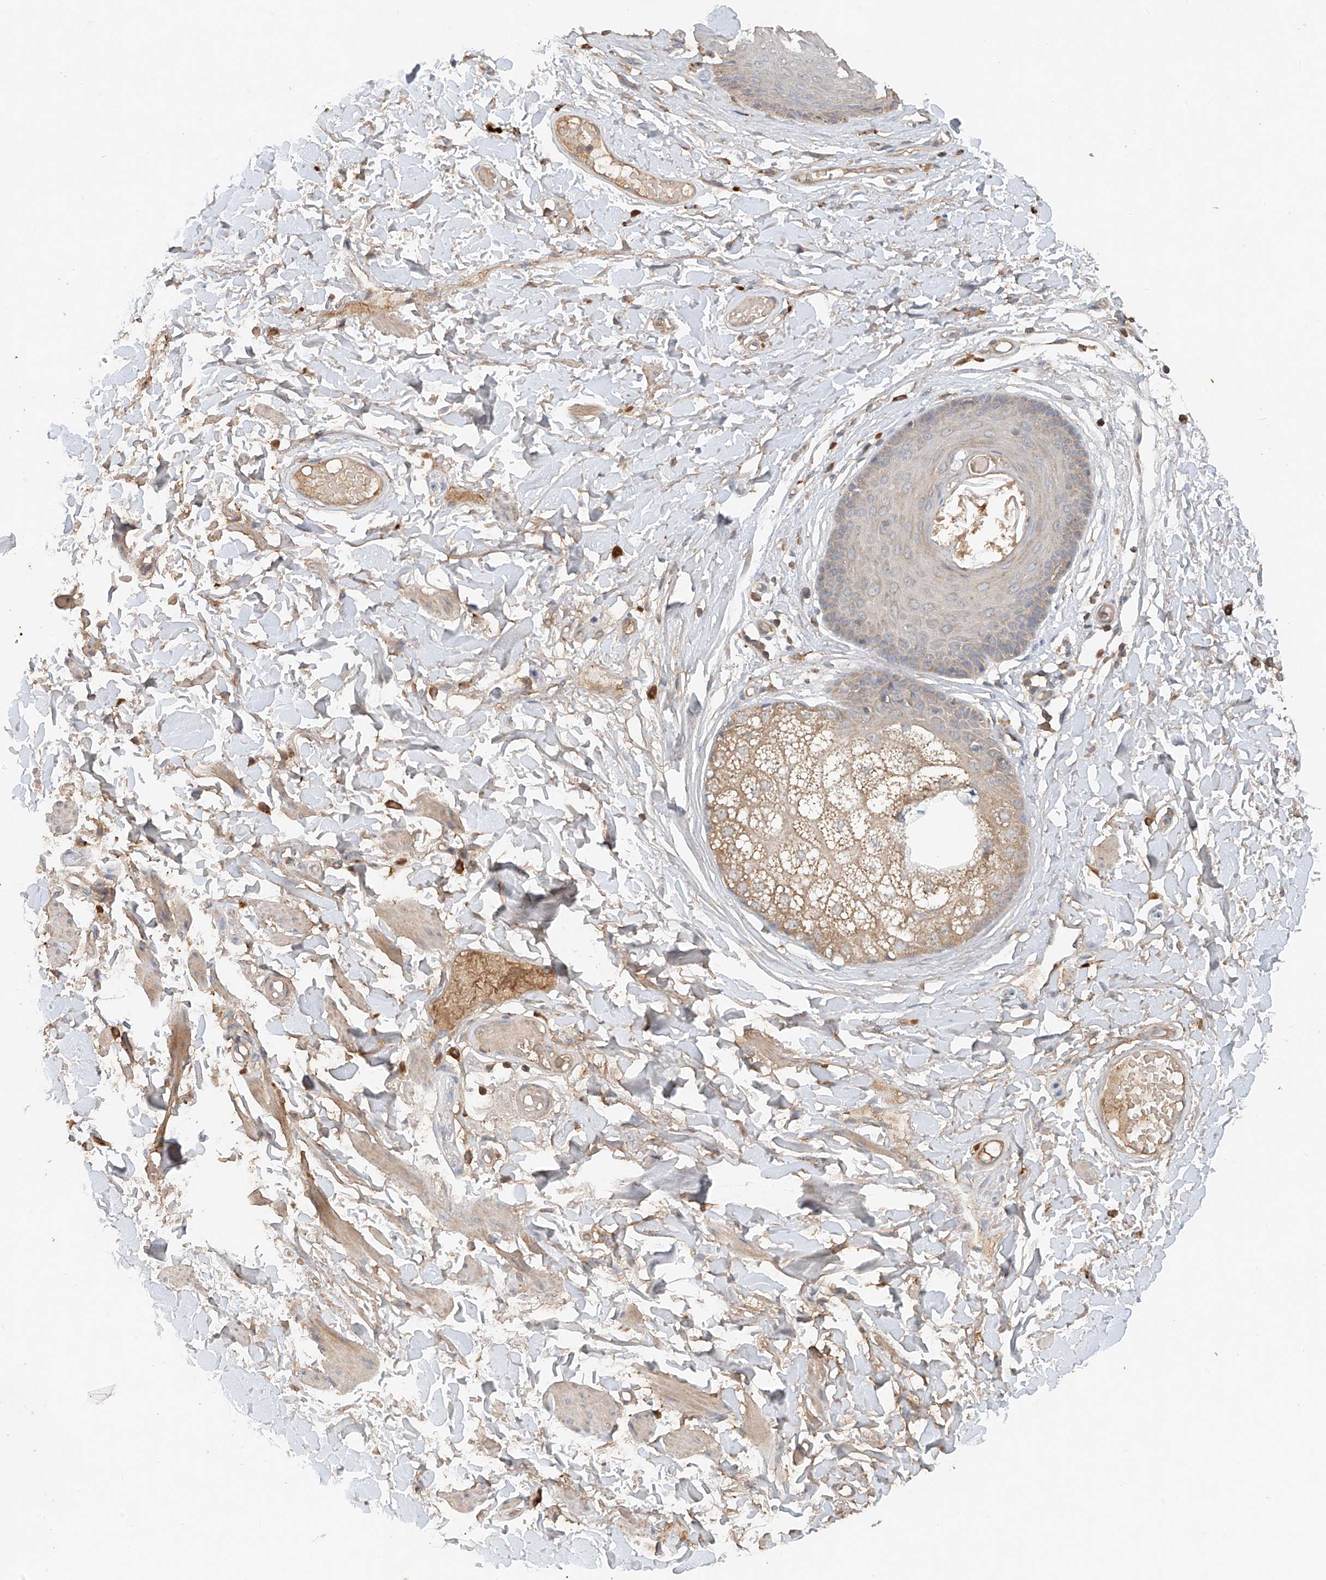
{"staining": {"intensity": "weak", "quantity": "25%-75%", "location": "cytoplasmic/membranous"}, "tissue": "skin", "cell_type": "Epidermal cells", "image_type": "normal", "snomed": [{"axis": "morphology", "description": "Normal tissue, NOS"}, {"axis": "topography", "description": "Vulva"}], "caption": "A high-resolution image shows immunohistochemistry staining of unremarkable skin, which demonstrates weak cytoplasmic/membranous staining in about 25%-75% of epidermal cells. Immunohistochemistry stains the protein of interest in brown and the nuclei are stained blue.", "gene": "GNB1L", "patient": {"sex": "female", "age": 73}}